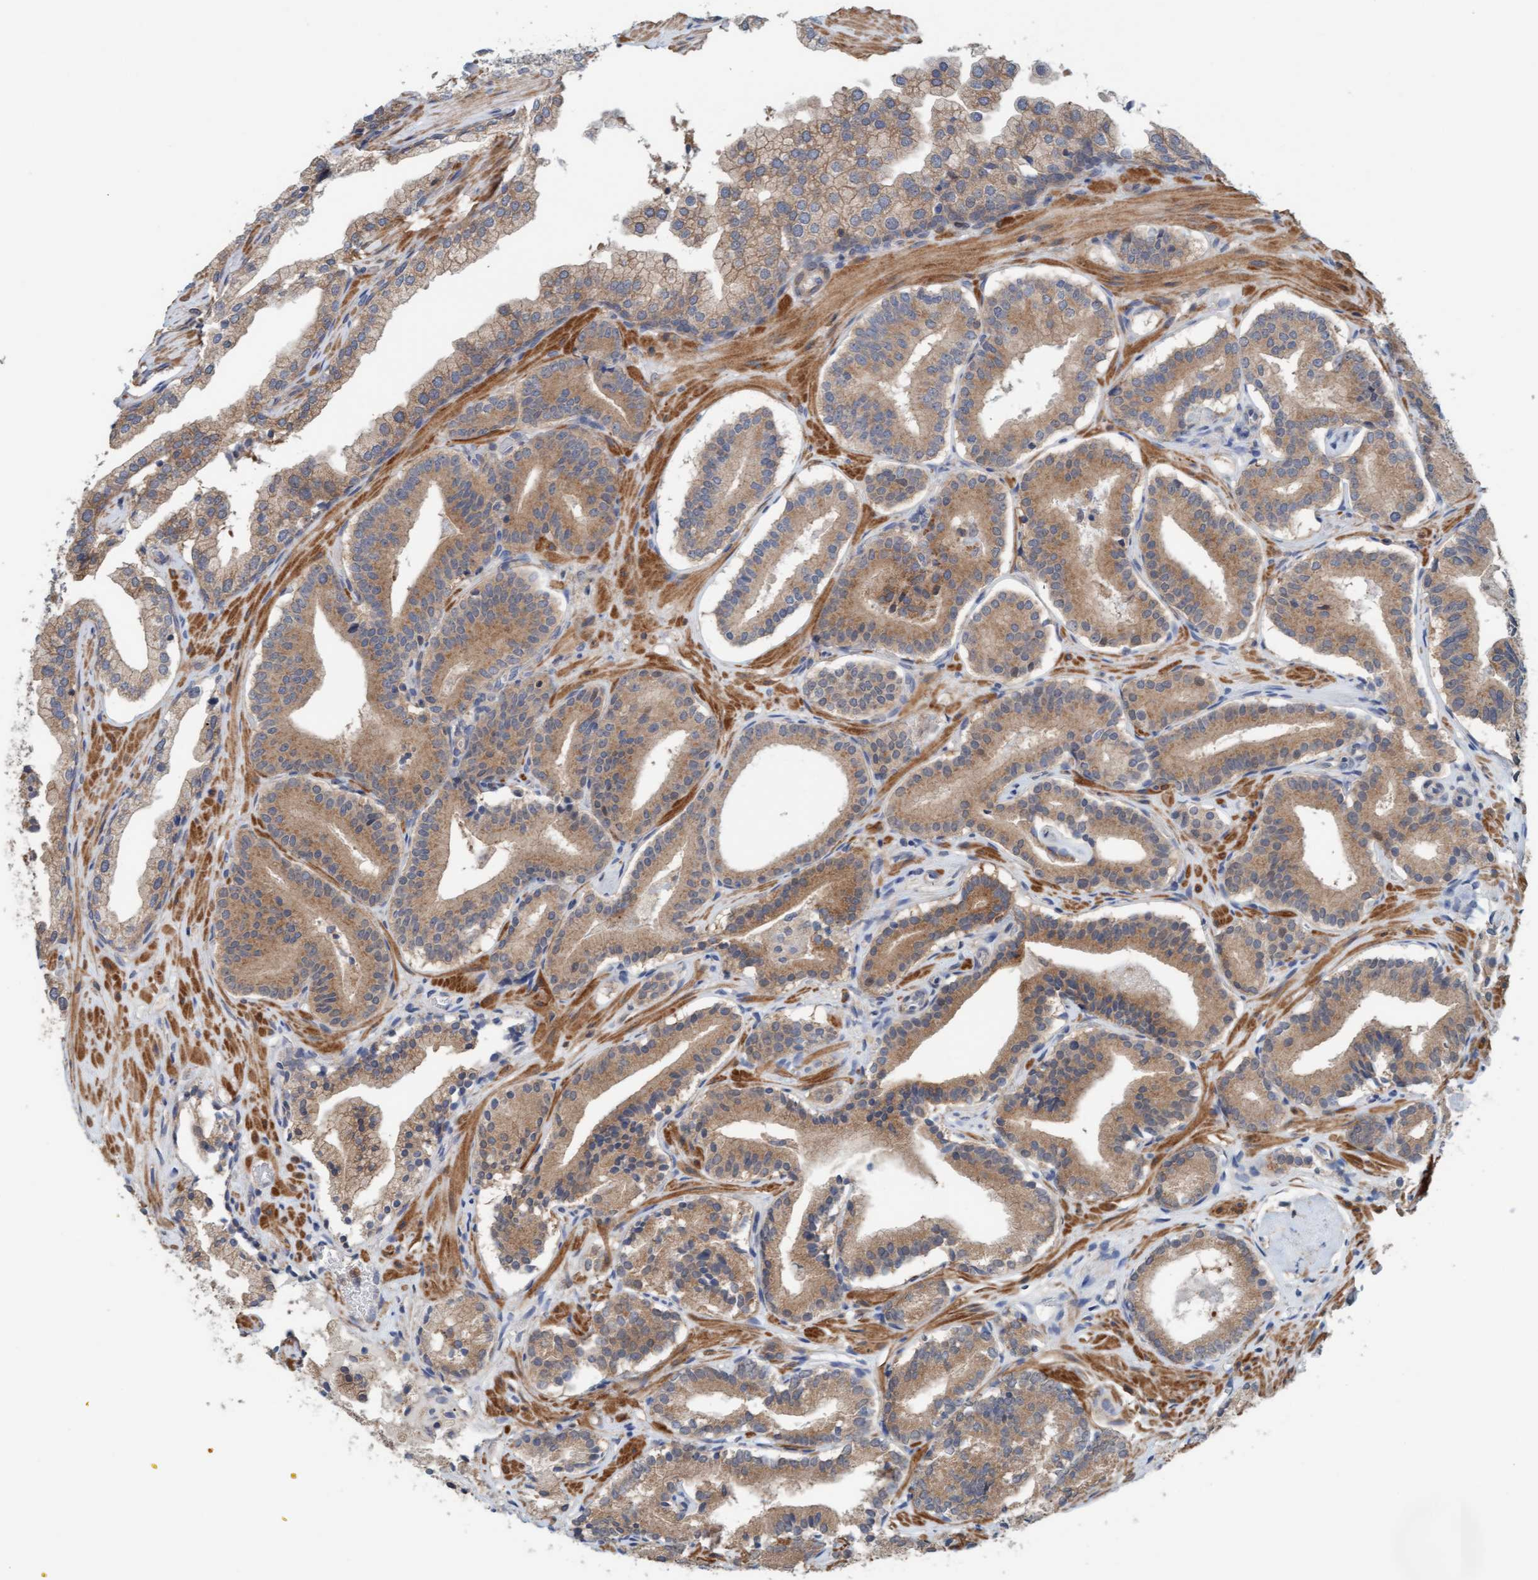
{"staining": {"intensity": "moderate", "quantity": ">75%", "location": "cytoplasmic/membranous"}, "tissue": "prostate cancer", "cell_type": "Tumor cells", "image_type": "cancer", "snomed": [{"axis": "morphology", "description": "Adenocarcinoma, Low grade"}, {"axis": "topography", "description": "Prostate"}], "caption": "Prostate low-grade adenocarcinoma was stained to show a protein in brown. There is medium levels of moderate cytoplasmic/membranous expression in approximately >75% of tumor cells. (IHC, brightfield microscopy, high magnification).", "gene": "UBAP1", "patient": {"sex": "male", "age": 51}}